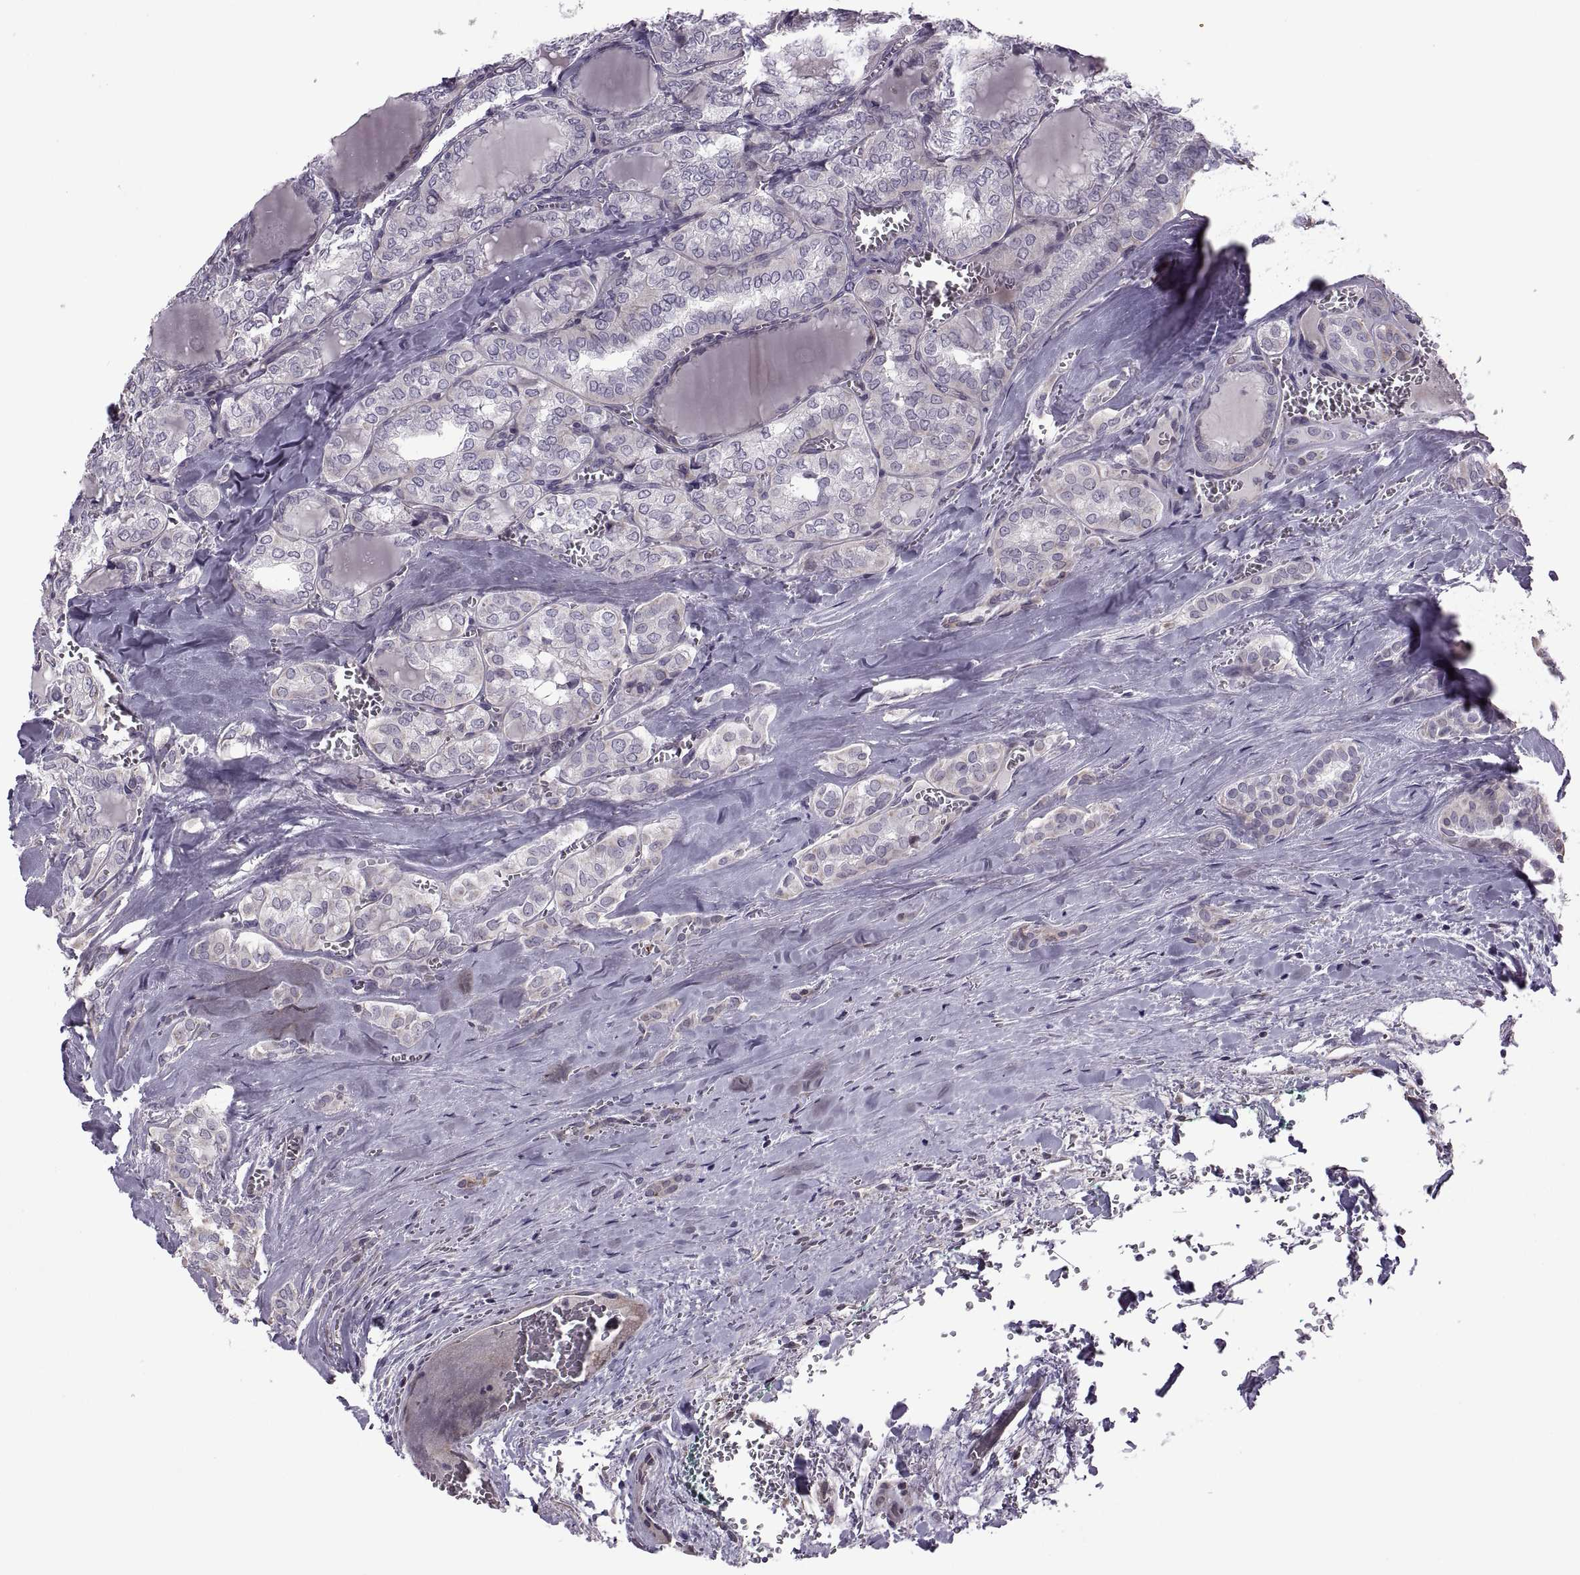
{"staining": {"intensity": "negative", "quantity": "none", "location": "none"}, "tissue": "thyroid cancer", "cell_type": "Tumor cells", "image_type": "cancer", "snomed": [{"axis": "morphology", "description": "Papillary adenocarcinoma, NOS"}, {"axis": "topography", "description": "Thyroid gland"}], "caption": "The IHC image has no significant positivity in tumor cells of thyroid cancer (papillary adenocarcinoma) tissue.", "gene": "ODF3", "patient": {"sex": "female", "age": 41}}